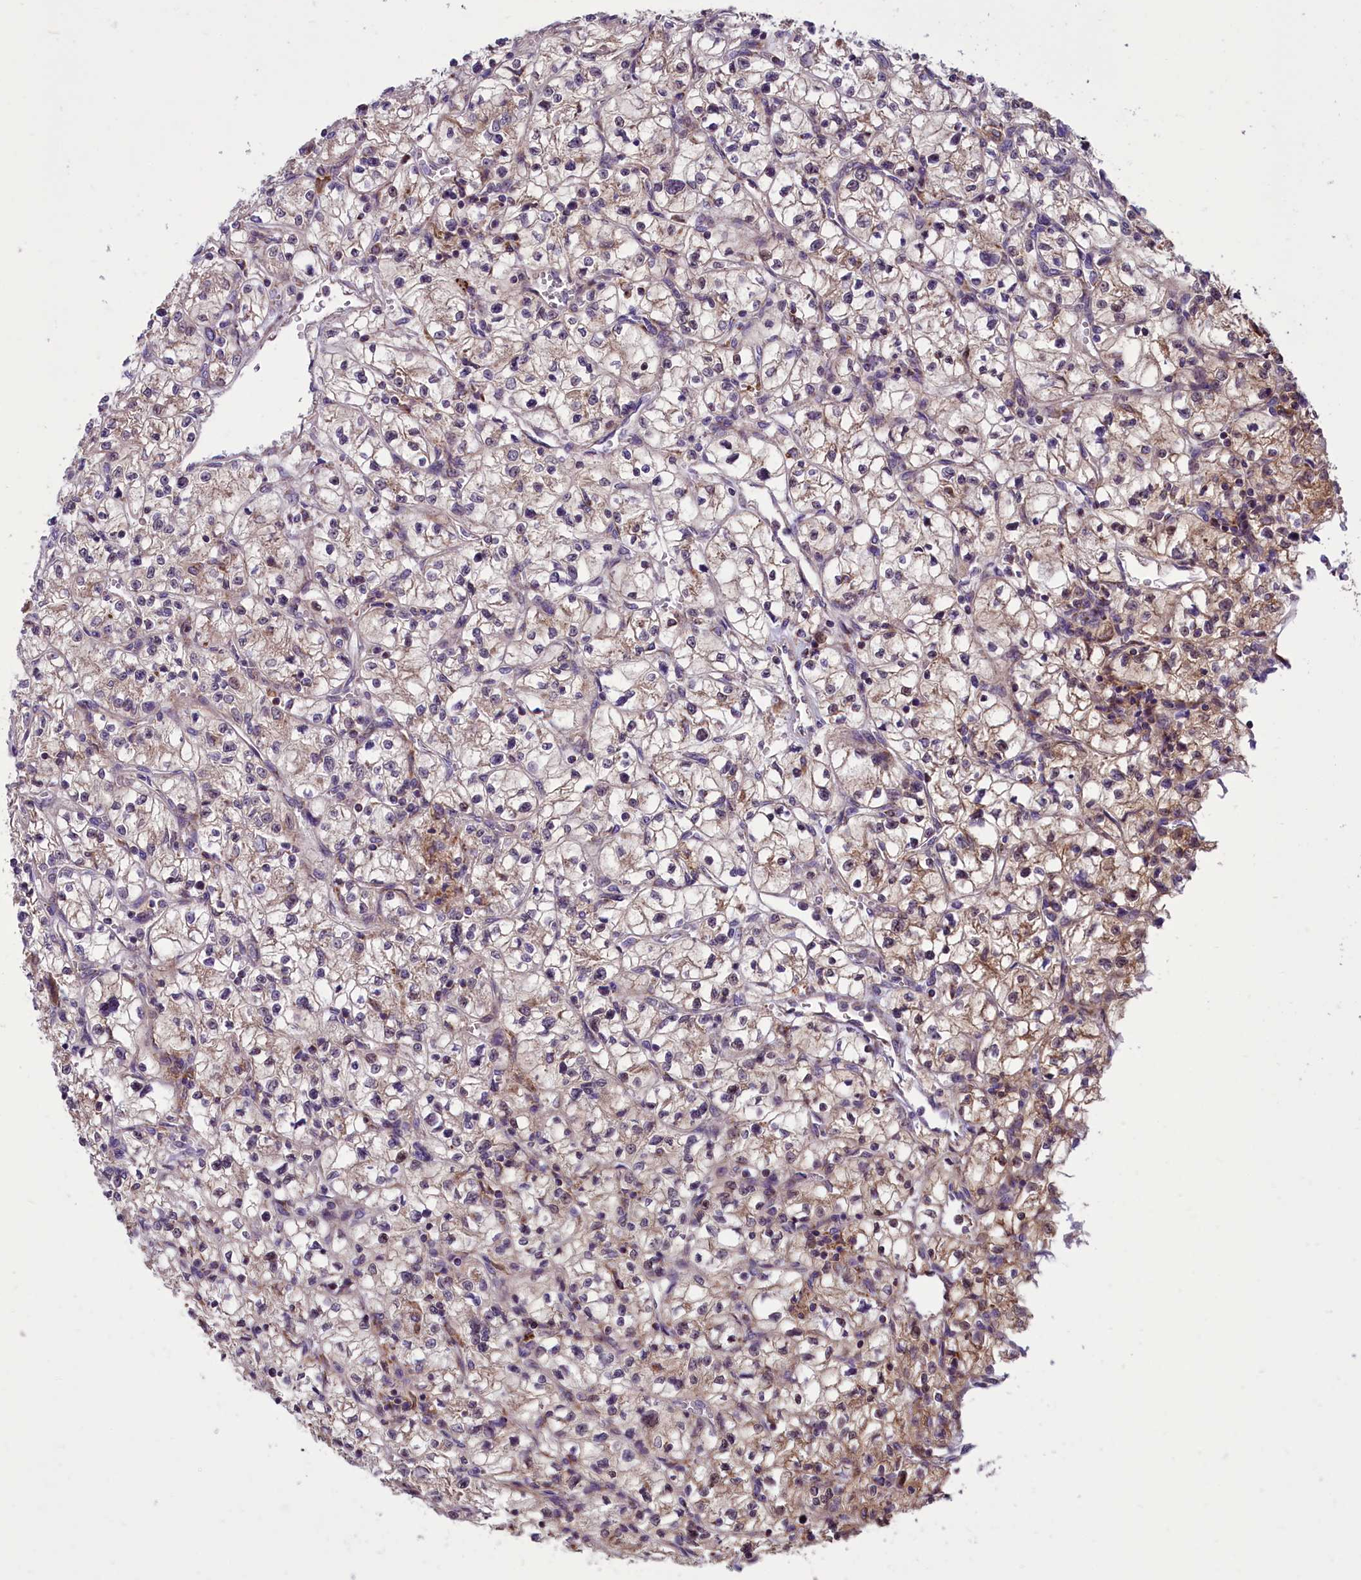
{"staining": {"intensity": "moderate", "quantity": "25%-75%", "location": "cytoplasmic/membranous"}, "tissue": "renal cancer", "cell_type": "Tumor cells", "image_type": "cancer", "snomed": [{"axis": "morphology", "description": "Adenocarcinoma, NOS"}, {"axis": "topography", "description": "Kidney"}], "caption": "Renal cancer stained for a protein (brown) reveals moderate cytoplasmic/membranous positive staining in about 25%-75% of tumor cells.", "gene": "GLRX5", "patient": {"sex": "female", "age": 64}}